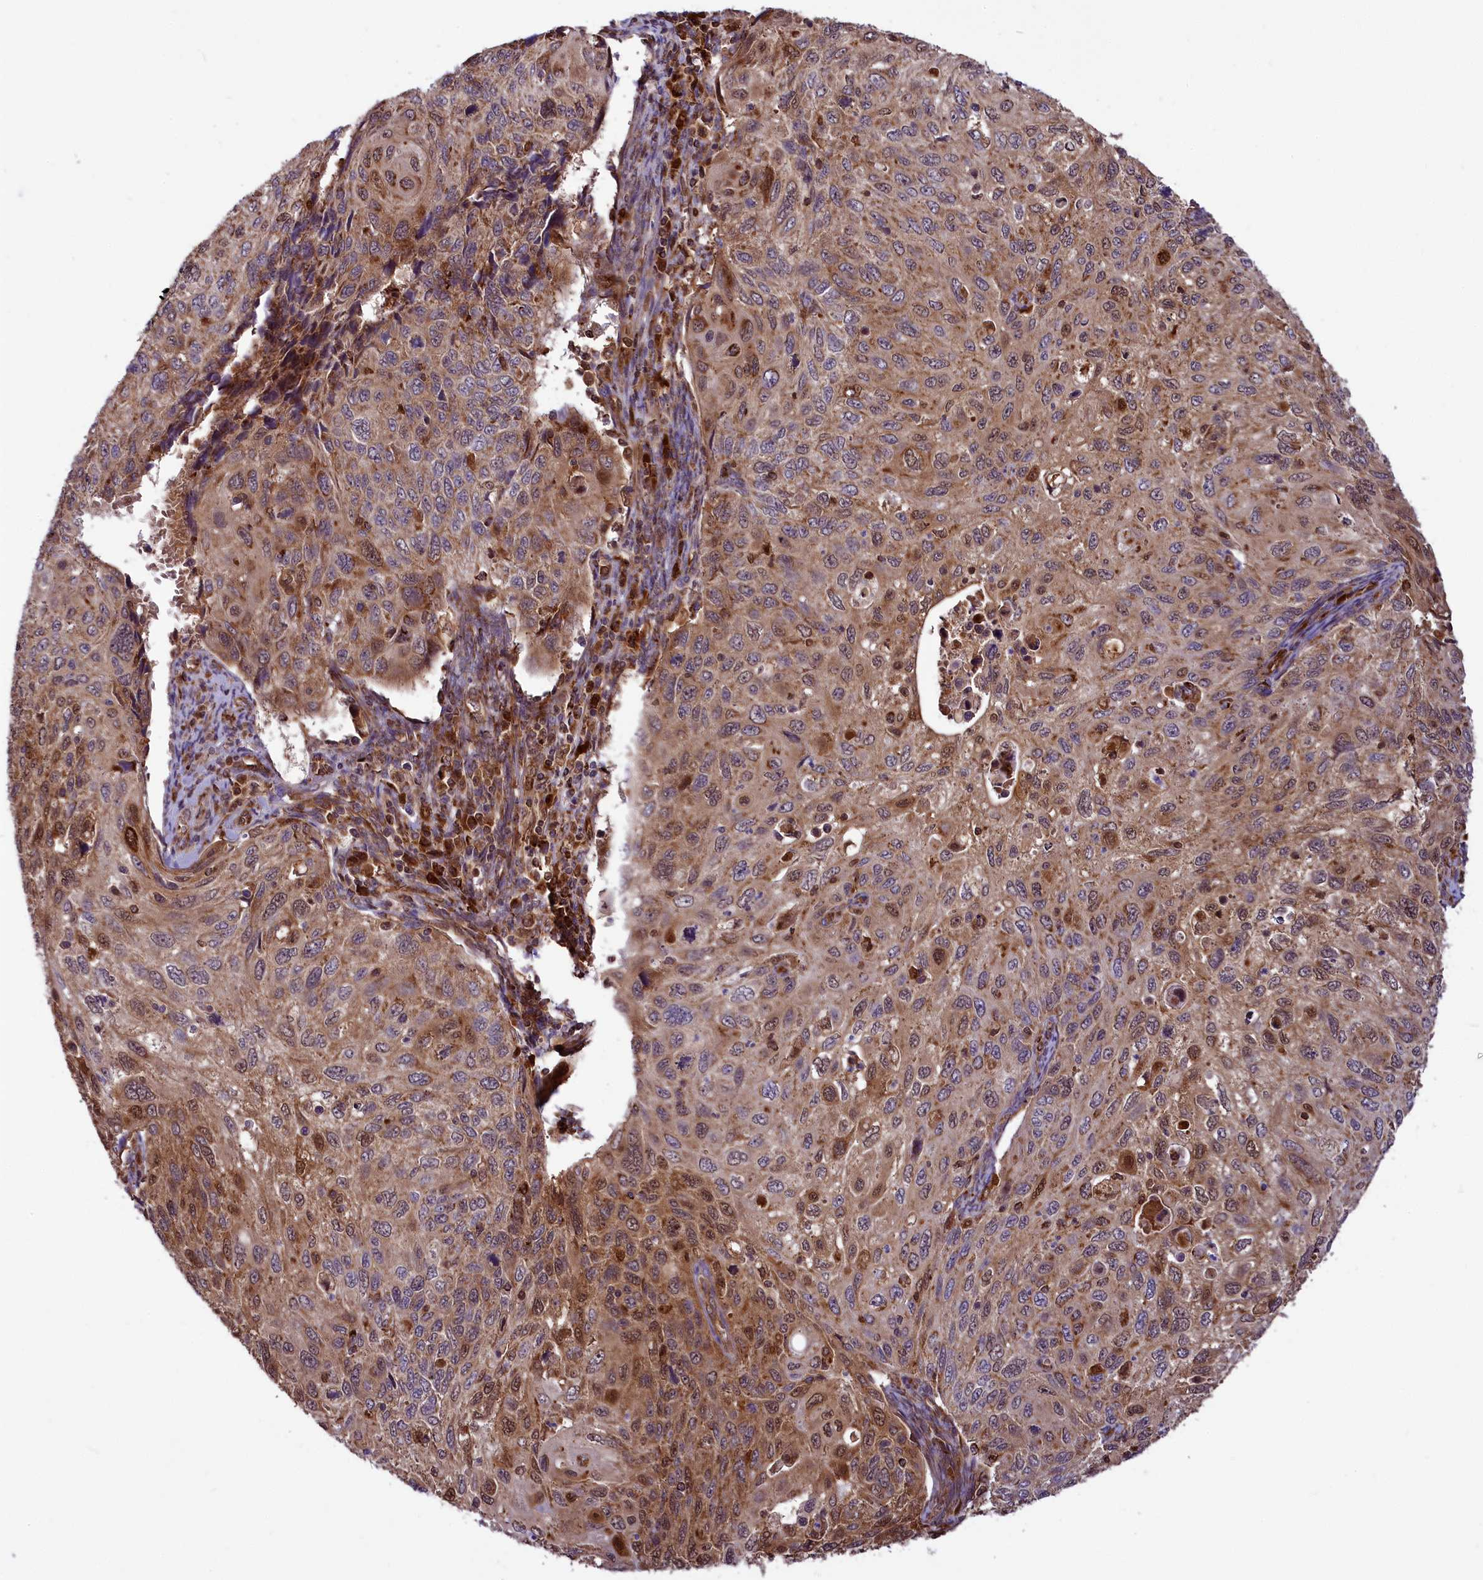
{"staining": {"intensity": "moderate", "quantity": ">75%", "location": "cytoplasmic/membranous,nuclear"}, "tissue": "cervical cancer", "cell_type": "Tumor cells", "image_type": "cancer", "snomed": [{"axis": "morphology", "description": "Squamous cell carcinoma, NOS"}, {"axis": "topography", "description": "Cervix"}], "caption": "Immunohistochemistry (IHC) photomicrograph of cervical squamous cell carcinoma stained for a protein (brown), which reveals medium levels of moderate cytoplasmic/membranous and nuclear expression in approximately >75% of tumor cells.", "gene": "COX17", "patient": {"sex": "female", "age": 70}}